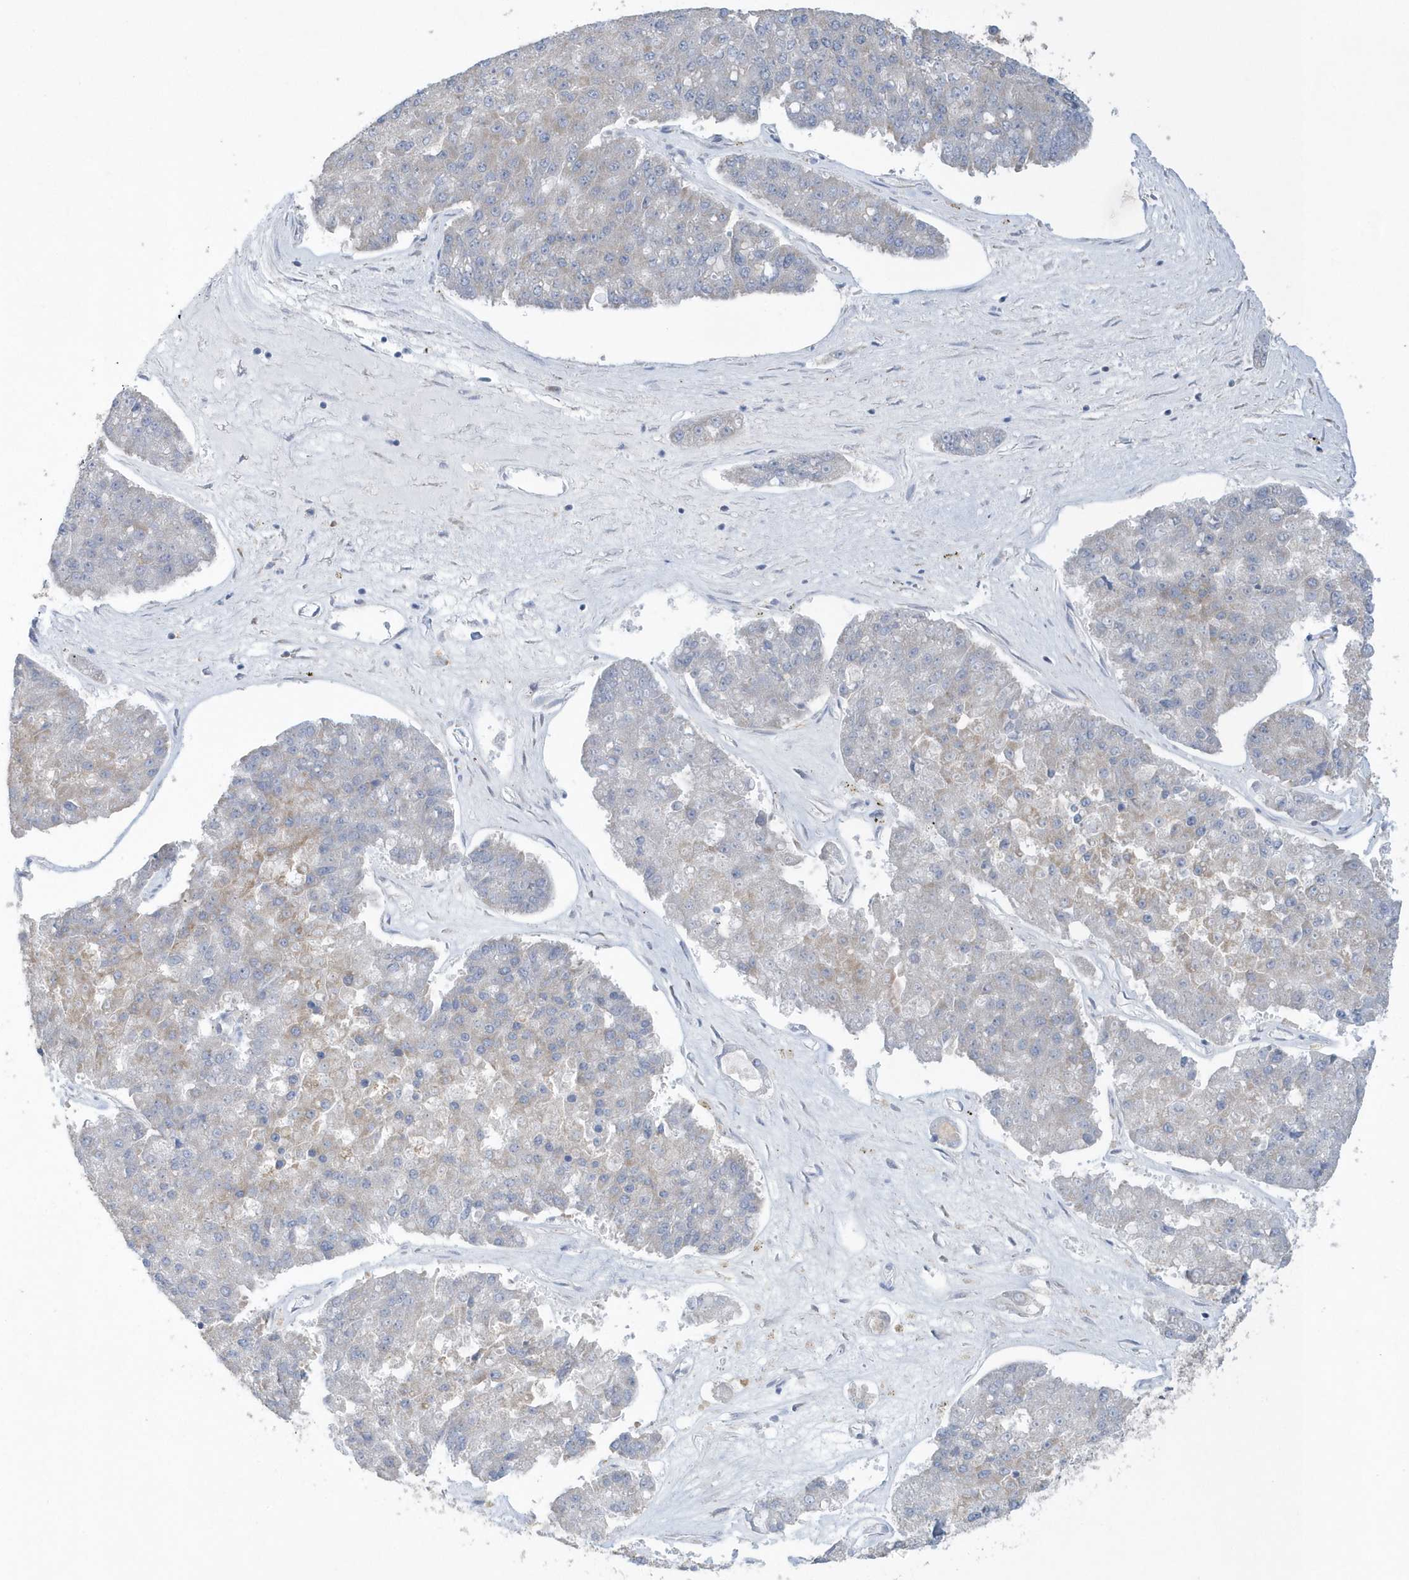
{"staining": {"intensity": "weak", "quantity": "<25%", "location": "cytoplasmic/membranous"}, "tissue": "pancreatic cancer", "cell_type": "Tumor cells", "image_type": "cancer", "snomed": [{"axis": "morphology", "description": "Adenocarcinoma, NOS"}, {"axis": "topography", "description": "Pancreas"}], "caption": "This is a photomicrograph of immunohistochemistry (IHC) staining of pancreatic cancer (adenocarcinoma), which shows no expression in tumor cells. Brightfield microscopy of IHC stained with DAB (3,3'-diaminobenzidine) (brown) and hematoxylin (blue), captured at high magnification.", "gene": "SPATA5", "patient": {"sex": "male", "age": 50}}